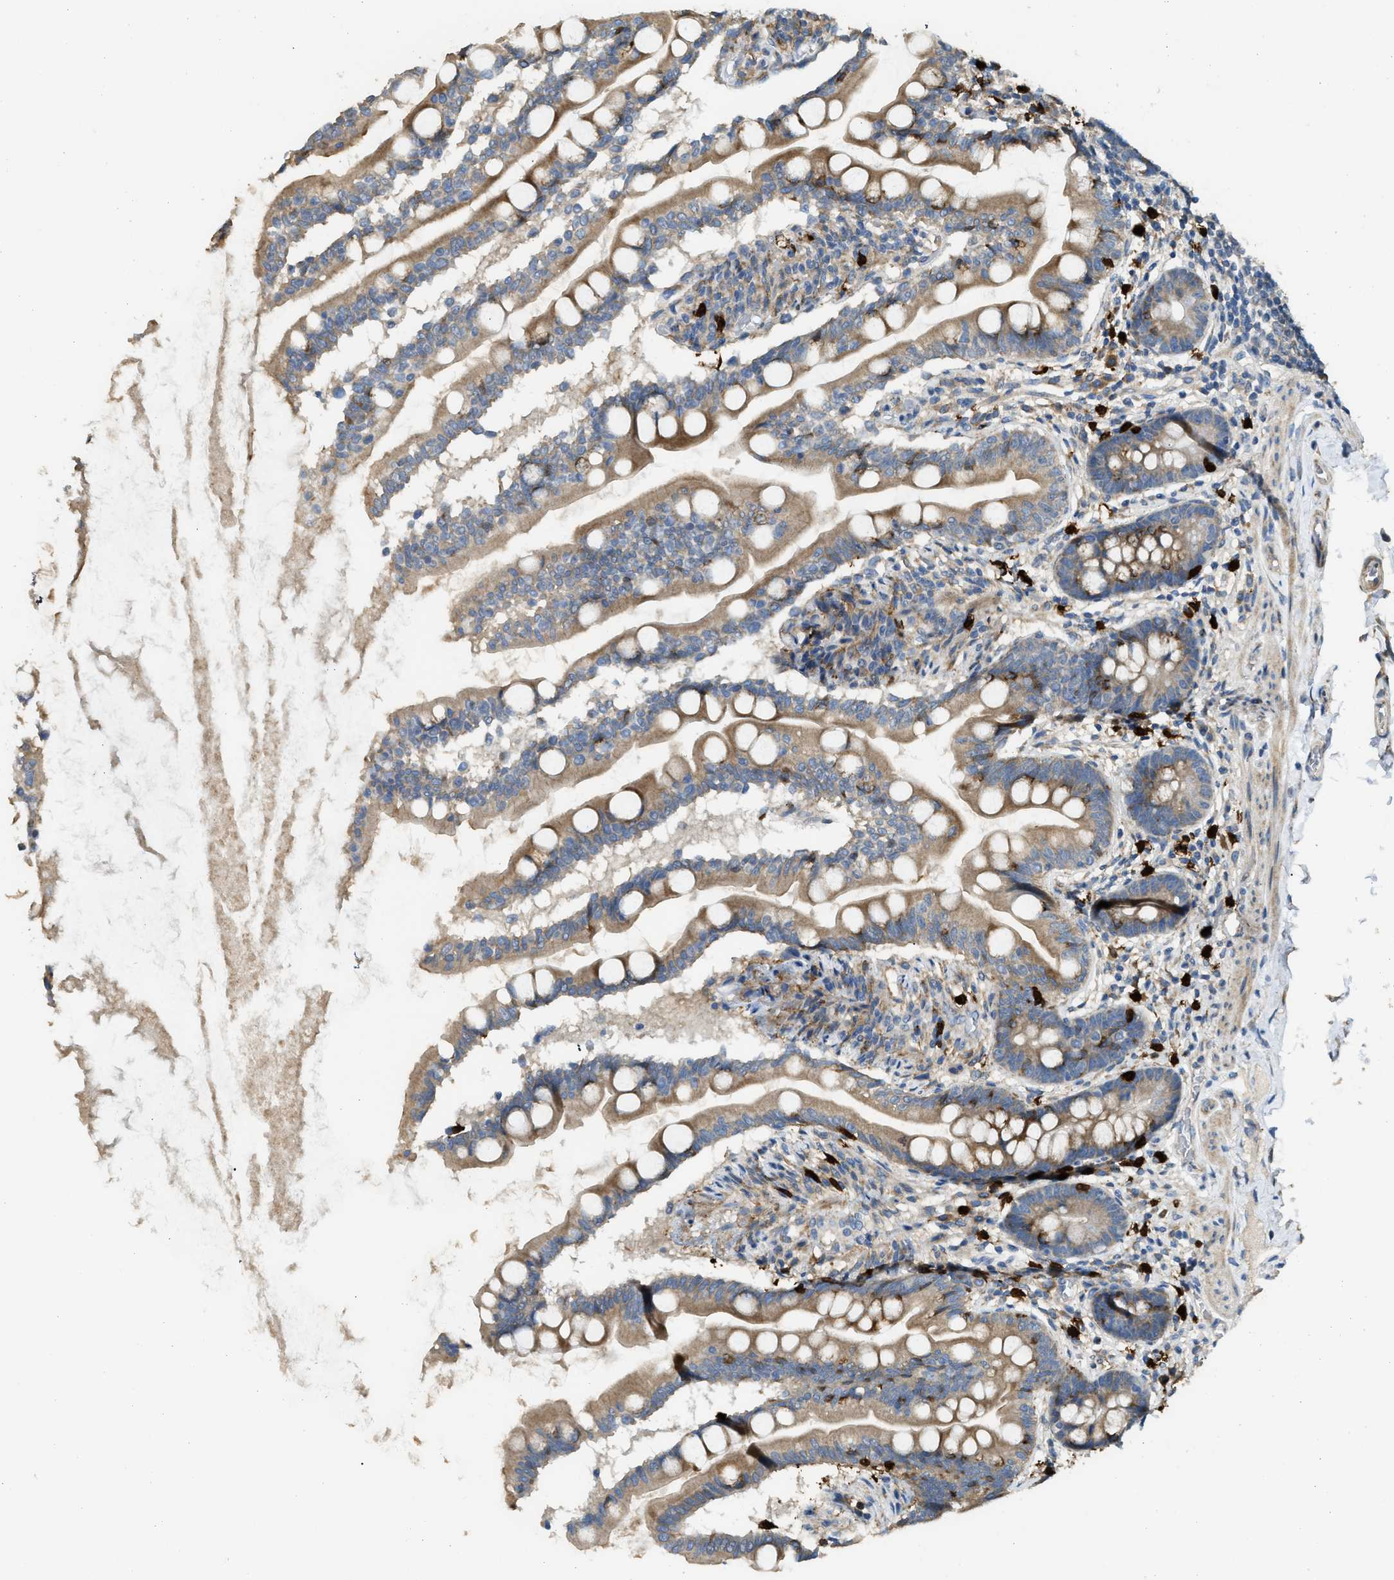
{"staining": {"intensity": "moderate", "quantity": ">75%", "location": "cytoplasmic/membranous"}, "tissue": "small intestine", "cell_type": "Glandular cells", "image_type": "normal", "snomed": [{"axis": "morphology", "description": "Normal tissue, NOS"}, {"axis": "topography", "description": "Small intestine"}], "caption": "This photomicrograph shows unremarkable small intestine stained with IHC to label a protein in brown. The cytoplasmic/membranous of glandular cells show moderate positivity for the protein. Nuclei are counter-stained blue.", "gene": "TMEM68", "patient": {"sex": "female", "age": 56}}